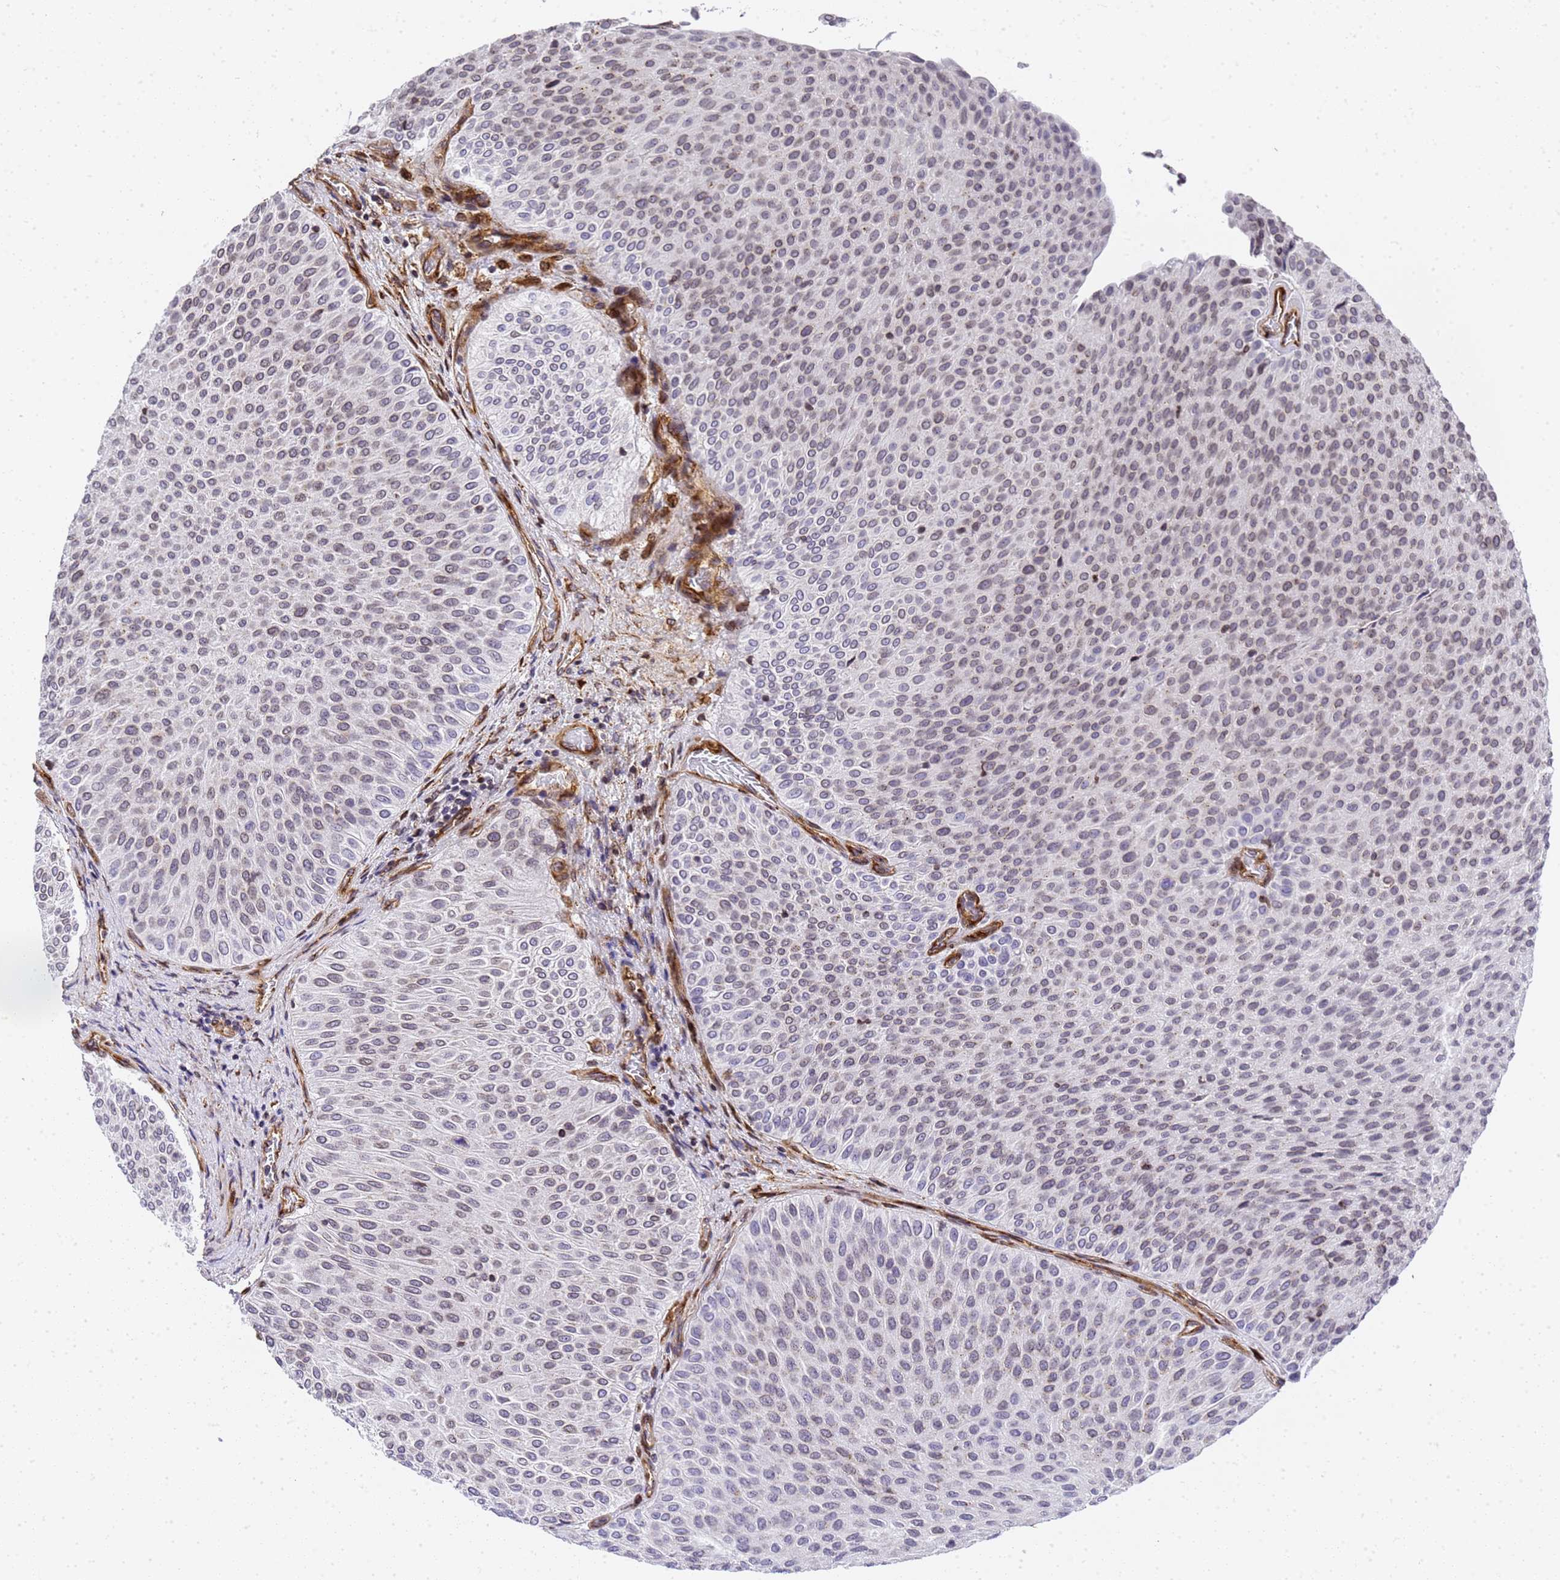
{"staining": {"intensity": "negative", "quantity": "none", "location": "none"}, "tissue": "urothelial cancer", "cell_type": "Tumor cells", "image_type": "cancer", "snomed": [{"axis": "morphology", "description": "Urothelial carcinoma, Low grade"}, {"axis": "topography", "description": "Urinary bladder"}], "caption": "A photomicrograph of low-grade urothelial carcinoma stained for a protein displays no brown staining in tumor cells.", "gene": "IGFBP7", "patient": {"sex": "male", "age": 78}}